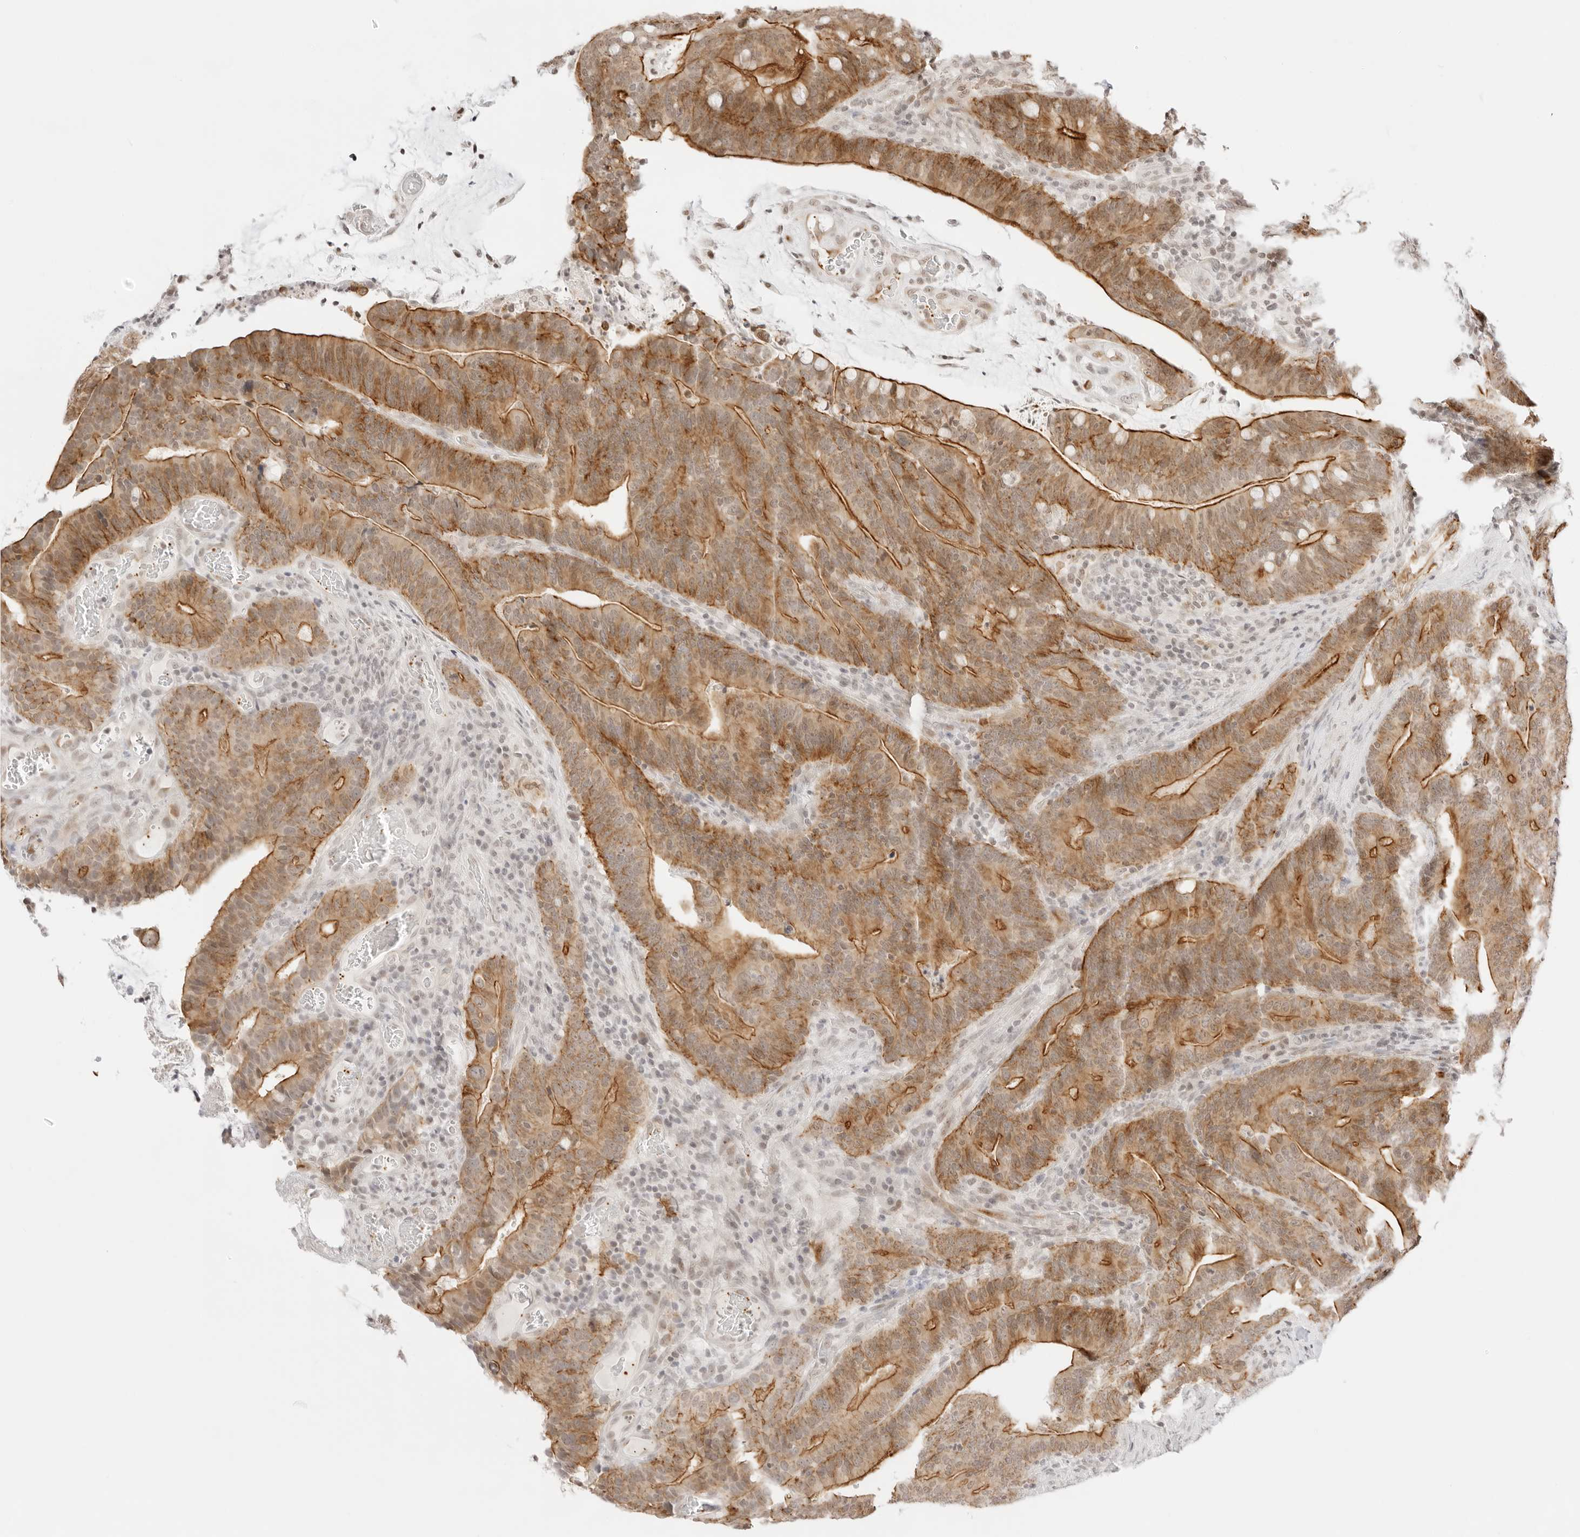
{"staining": {"intensity": "strong", "quantity": "25%-75%", "location": "cytoplasmic/membranous,nuclear"}, "tissue": "colorectal cancer", "cell_type": "Tumor cells", "image_type": "cancer", "snomed": [{"axis": "morphology", "description": "Adenocarcinoma, NOS"}, {"axis": "topography", "description": "Colon"}], "caption": "Colorectal cancer (adenocarcinoma) was stained to show a protein in brown. There is high levels of strong cytoplasmic/membranous and nuclear positivity in about 25%-75% of tumor cells. Nuclei are stained in blue.", "gene": "GNAS", "patient": {"sex": "female", "age": 66}}